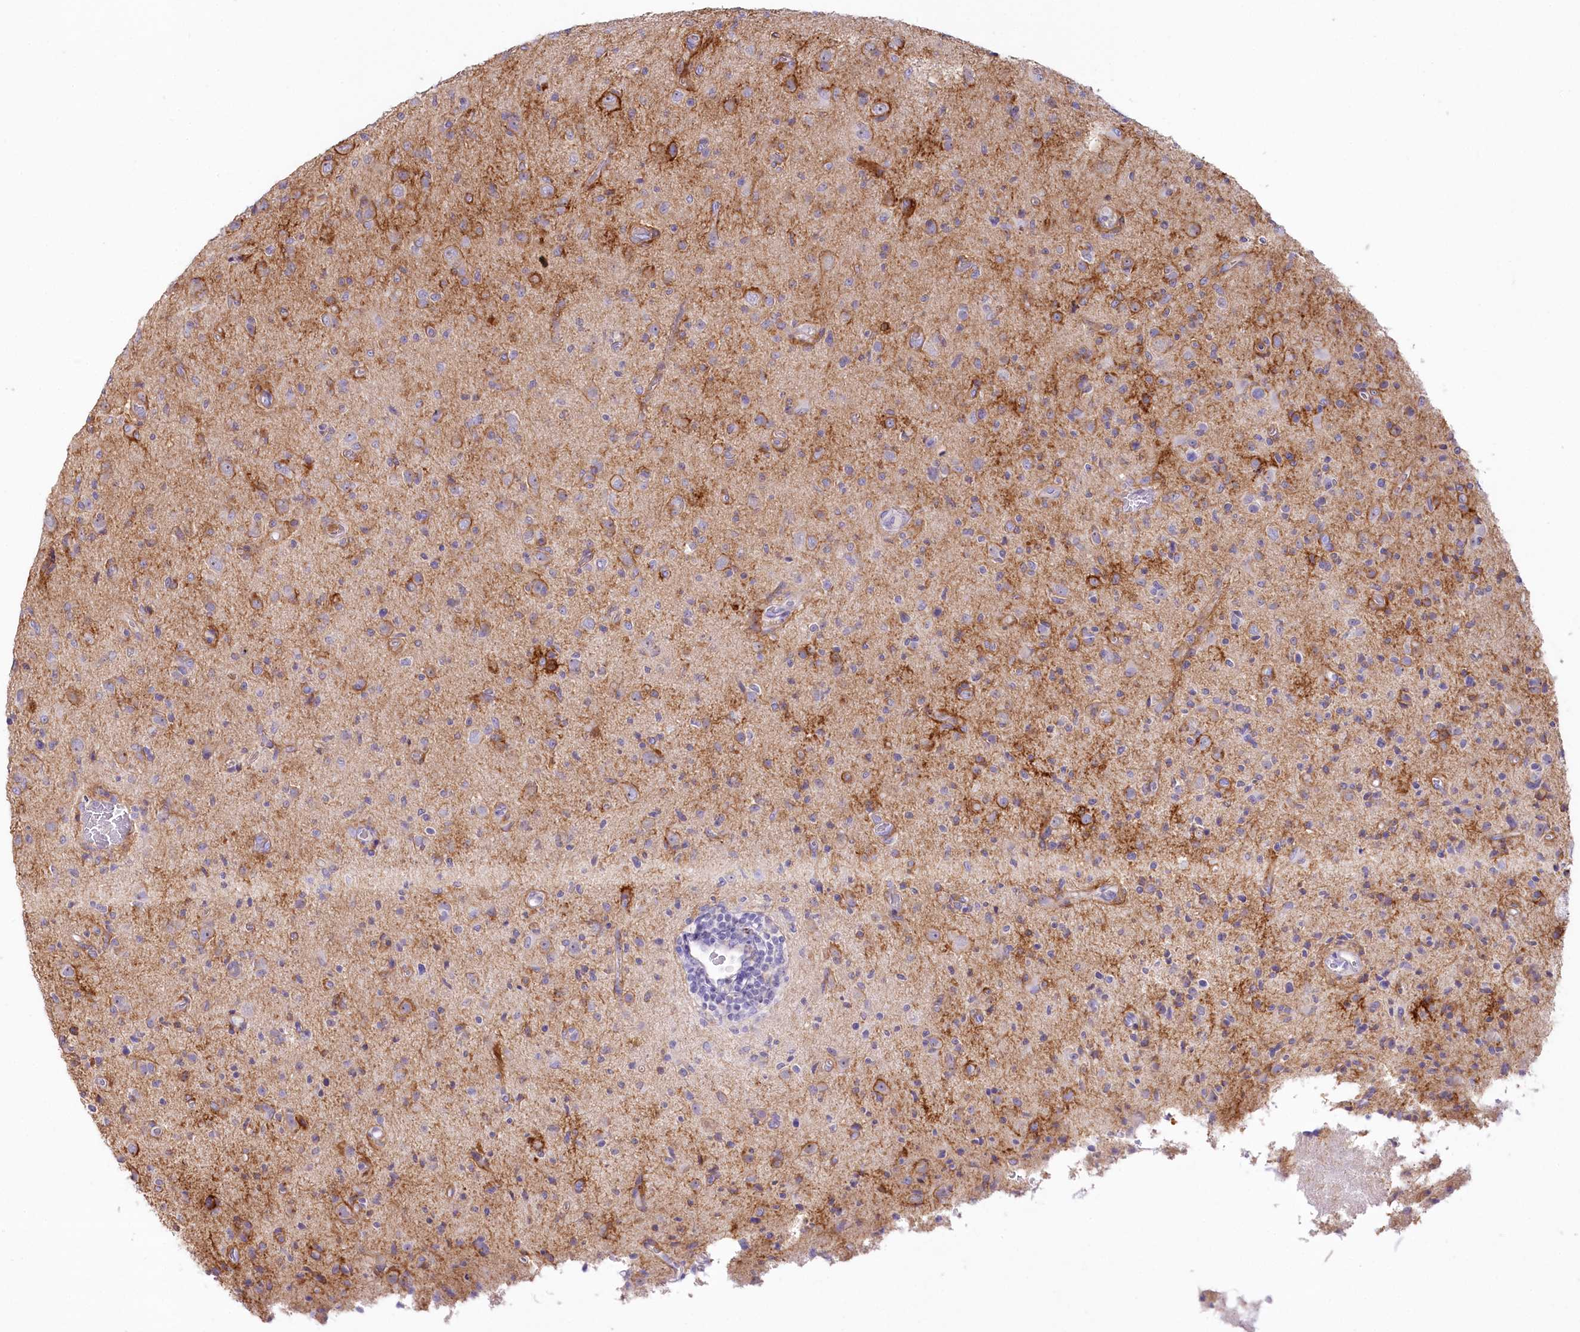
{"staining": {"intensity": "negative", "quantity": "none", "location": "none"}, "tissue": "glioma", "cell_type": "Tumor cells", "image_type": "cancer", "snomed": [{"axis": "morphology", "description": "Glioma, malignant, High grade"}, {"axis": "topography", "description": "Brain"}], "caption": "DAB (3,3'-diaminobenzidine) immunohistochemical staining of malignant glioma (high-grade) reveals no significant expression in tumor cells.", "gene": "SLC6A11", "patient": {"sex": "female", "age": 57}}